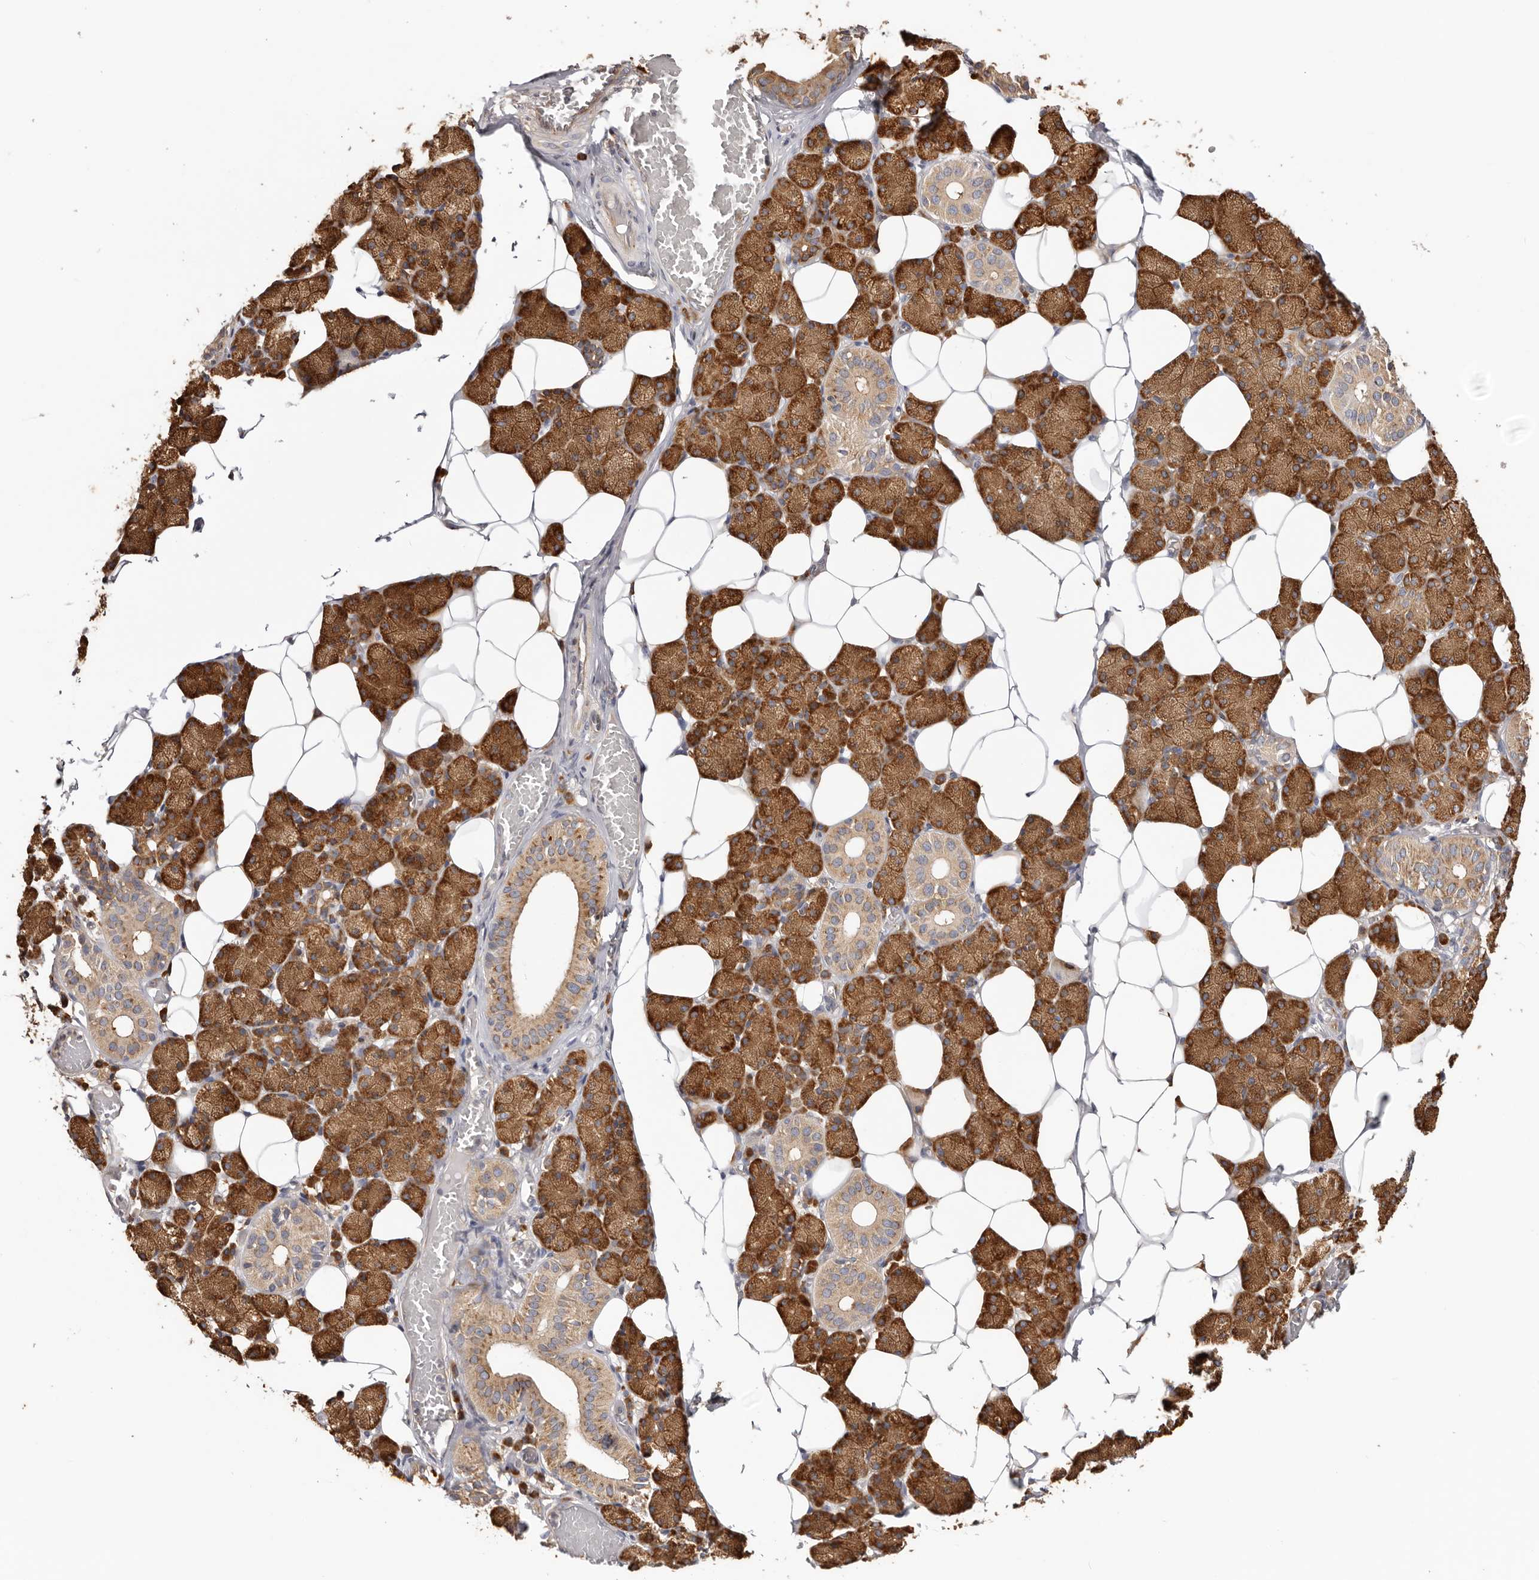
{"staining": {"intensity": "strong", "quantity": ">75%", "location": "cytoplasmic/membranous"}, "tissue": "salivary gland", "cell_type": "Glandular cells", "image_type": "normal", "snomed": [{"axis": "morphology", "description": "Normal tissue, NOS"}, {"axis": "topography", "description": "Salivary gland"}], "caption": "Immunohistochemical staining of normal salivary gland reveals high levels of strong cytoplasmic/membranous positivity in approximately >75% of glandular cells. (DAB (3,3'-diaminobenzidine) IHC with brightfield microscopy, high magnification).", "gene": "EPRS1", "patient": {"sex": "female", "age": 33}}